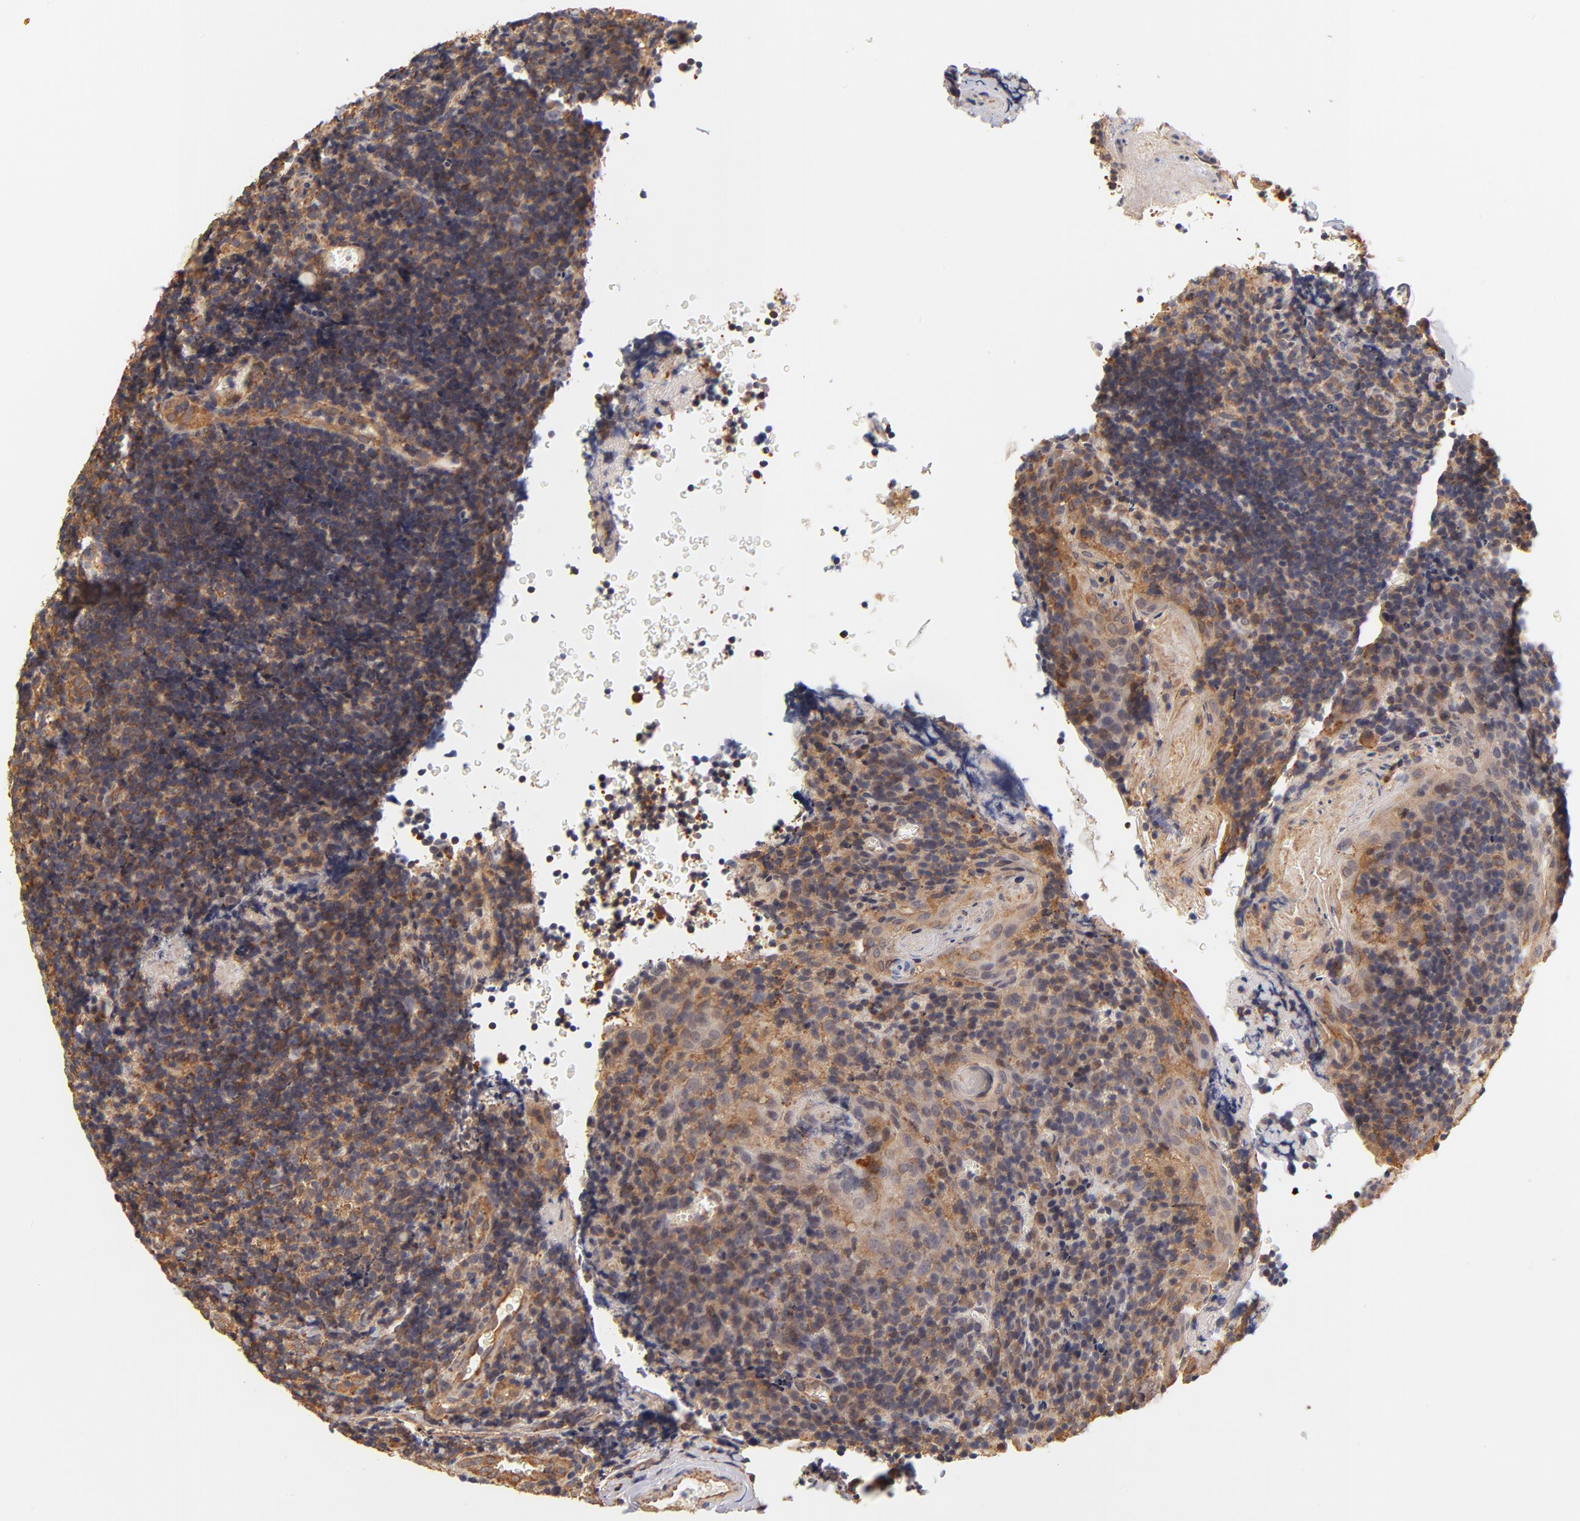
{"staining": {"intensity": "moderate", "quantity": ">75%", "location": "cytoplasmic/membranous"}, "tissue": "tonsil", "cell_type": "Germinal center cells", "image_type": "normal", "snomed": [{"axis": "morphology", "description": "Normal tissue, NOS"}, {"axis": "topography", "description": "Tonsil"}], "caption": "A brown stain labels moderate cytoplasmic/membranous staining of a protein in germinal center cells of unremarkable tonsil.", "gene": "FCMR", "patient": {"sex": "male", "age": 20}}